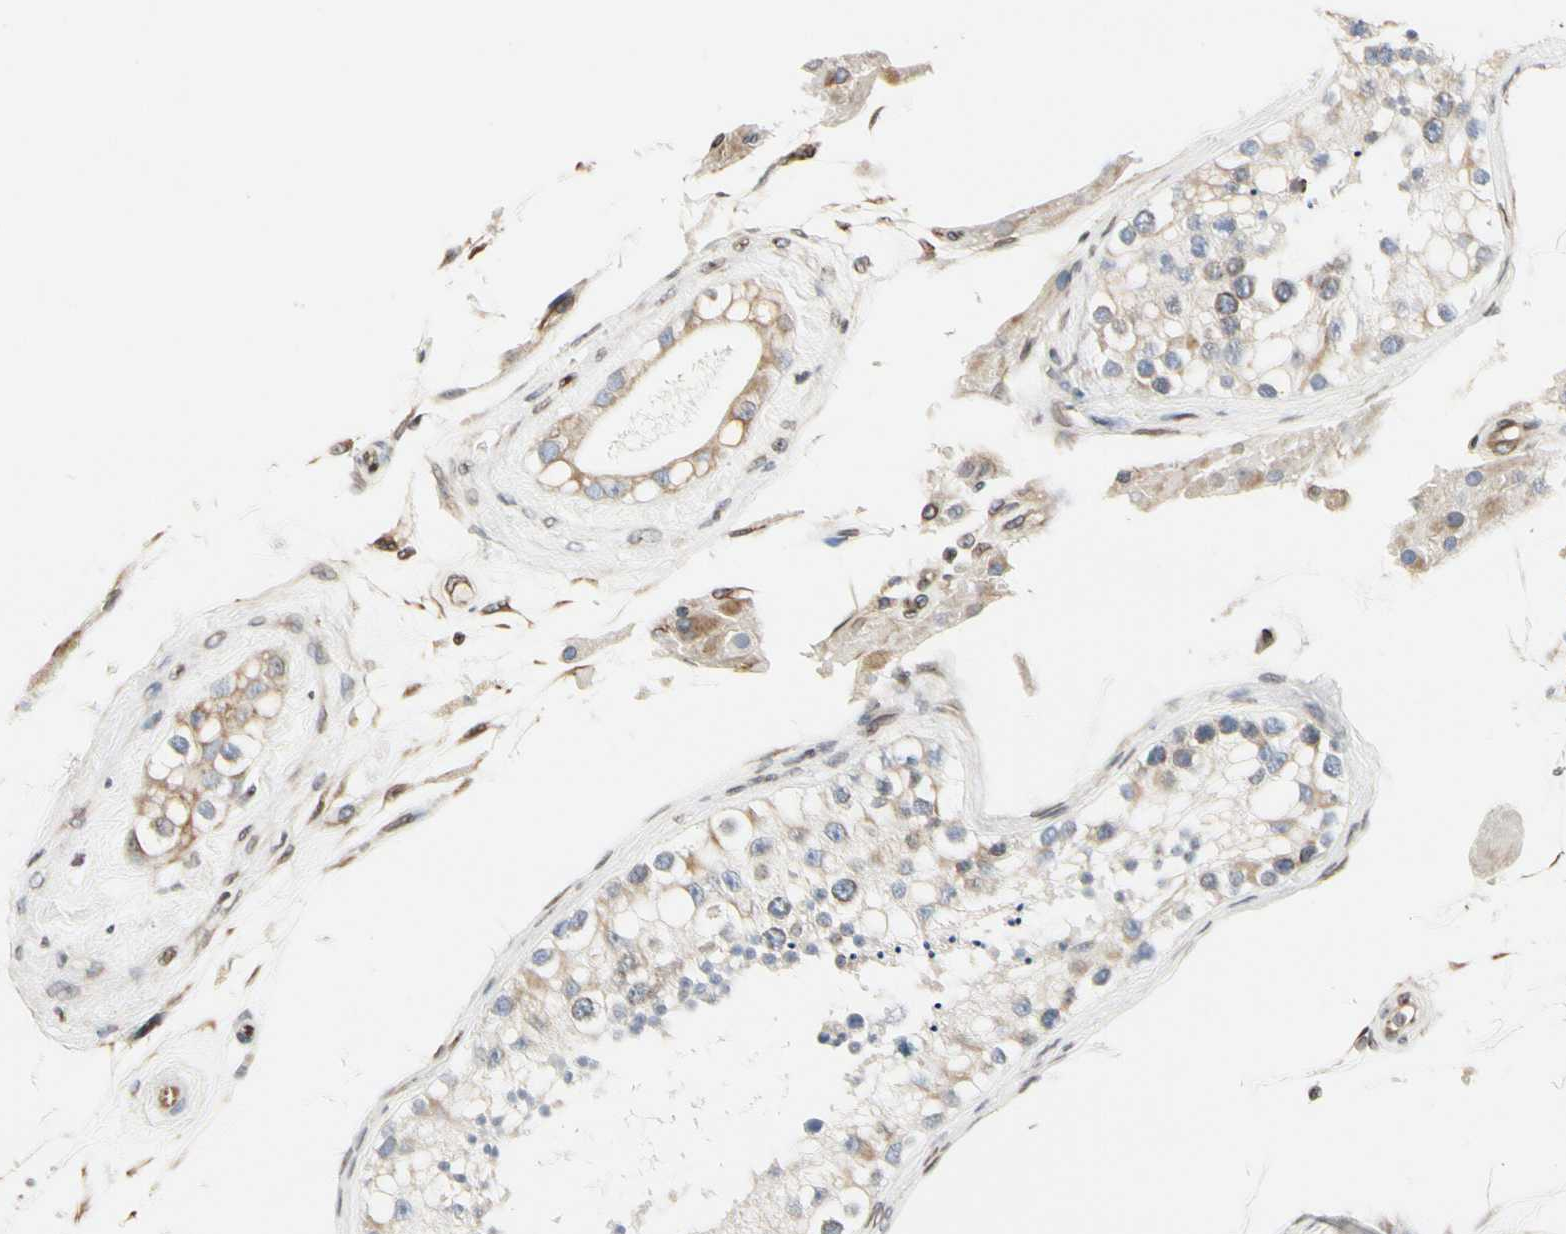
{"staining": {"intensity": "weak", "quantity": "25%-75%", "location": "cytoplasmic/membranous"}, "tissue": "testis", "cell_type": "Cells in seminiferous ducts", "image_type": "normal", "snomed": [{"axis": "morphology", "description": "Normal tissue, NOS"}, {"axis": "topography", "description": "Testis"}], "caption": "A low amount of weak cytoplasmic/membranous expression is identified in approximately 25%-75% of cells in seminiferous ducts in normal testis.", "gene": "TMPO", "patient": {"sex": "male", "age": 68}}